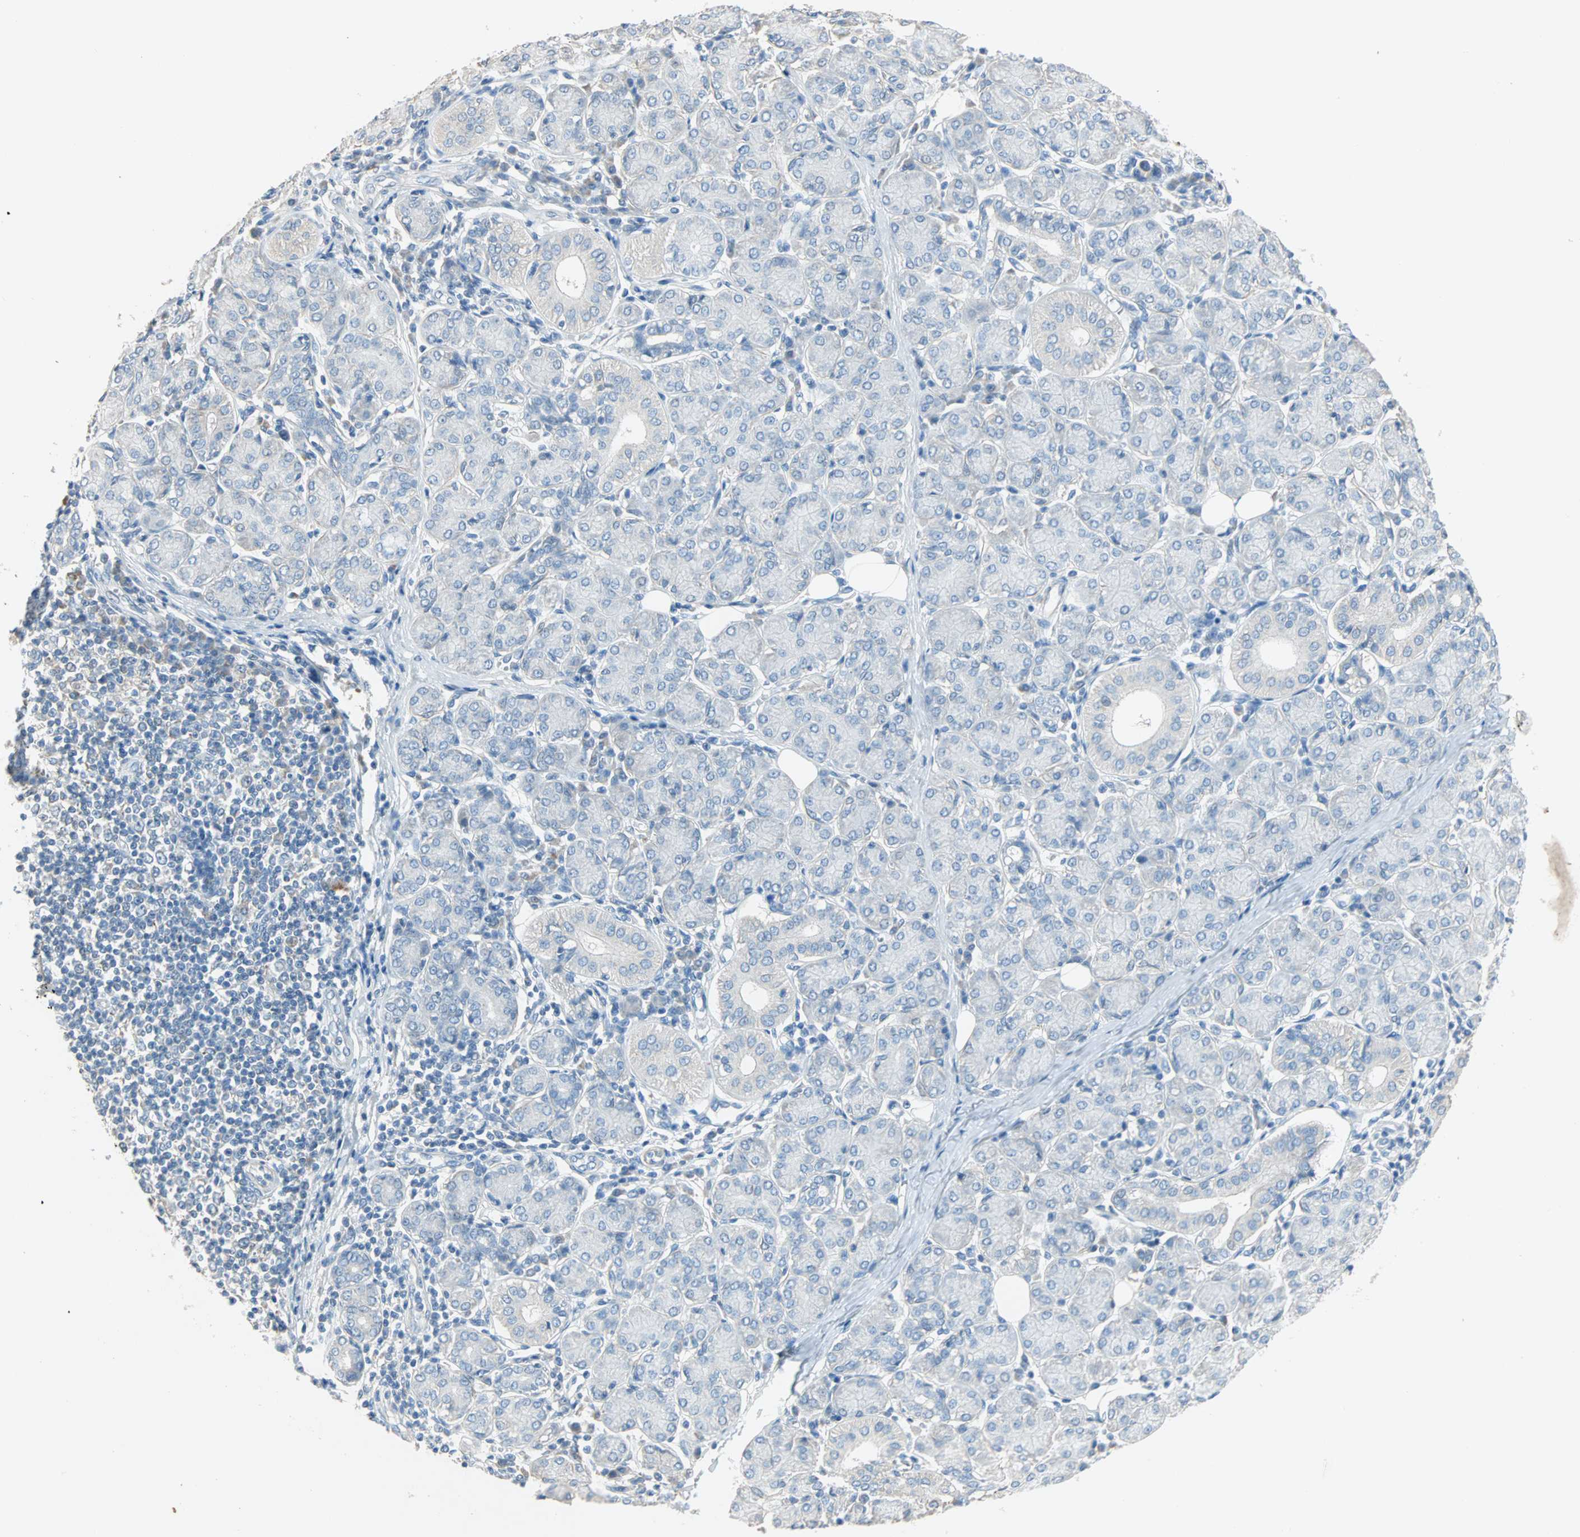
{"staining": {"intensity": "negative", "quantity": "none", "location": "none"}, "tissue": "salivary gland", "cell_type": "Glandular cells", "image_type": "normal", "snomed": [{"axis": "morphology", "description": "Normal tissue, NOS"}, {"axis": "morphology", "description": "Inflammation, NOS"}, {"axis": "topography", "description": "Lymph node"}, {"axis": "topography", "description": "Salivary gland"}], "caption": "This is a micrograph of immunohistochemistry (IHC) staining of unremarkable salivary gland, which shows no staining in glandular cells.", "gene": "ACVRL1", "patient": {"sex": "male", "age": 3}}